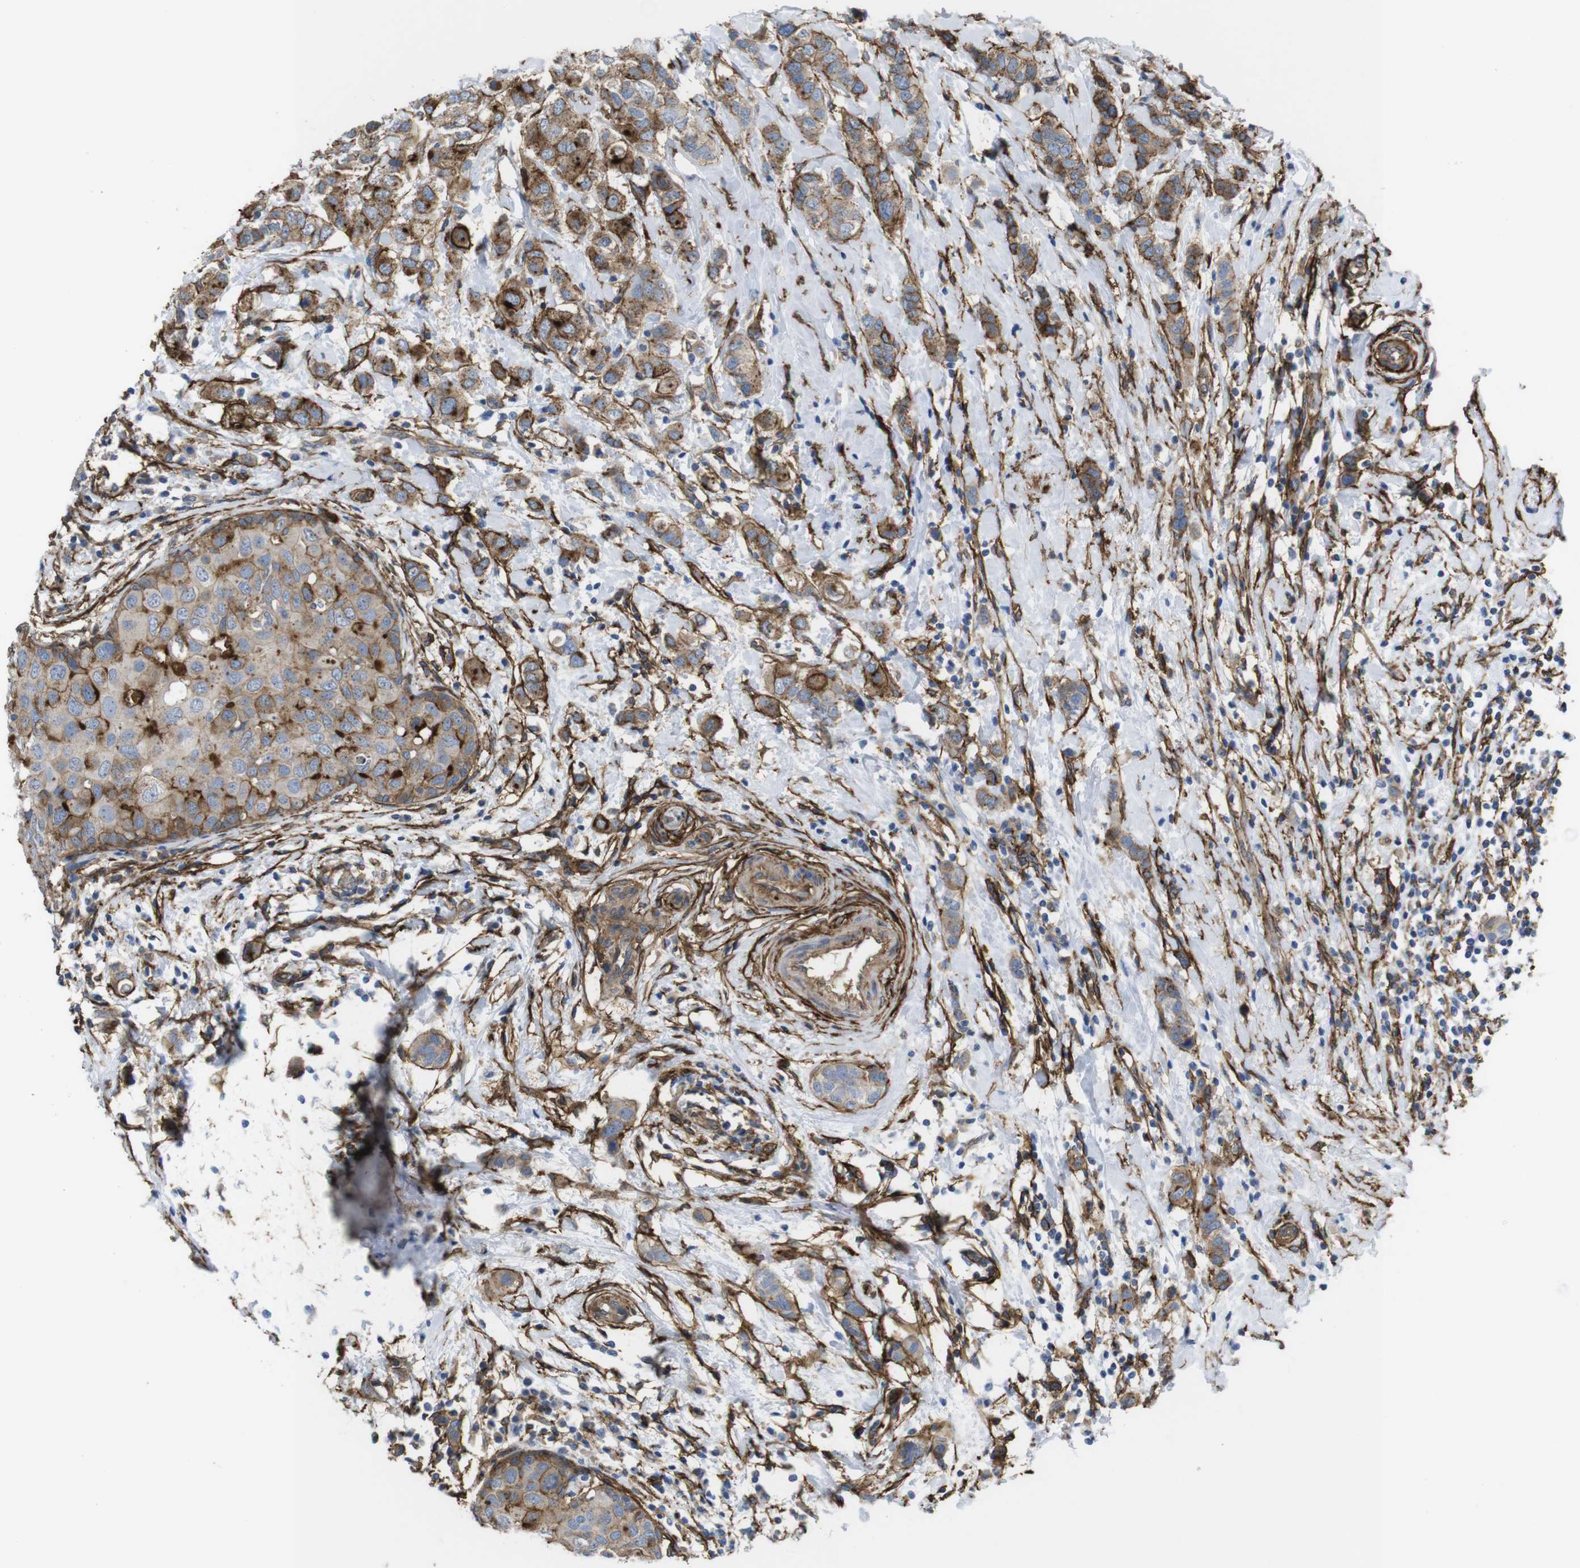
{"staining": {"intensity": "moderate", "quantity": ">75%", "location": "cytoplasmic/membranous"}, "tissue": "breast cancer", "cell_type": "Tumor cells", "image_type": "cancer", "snomed": [{"axis": "morphology", "description": "Duct carcinoma"}, {"axis": "topography", "description": "Breast"}], "caption": "This histopathology image reveals immunohistochemistry staining of human breast cancer (invasive ductal carcinoma), with medium moderate cytoplasmic/membranous expression in approximately >75% of tumor cells.", "gene": "CYBRD1", "patient": {"sex": "female", "age": 50}}